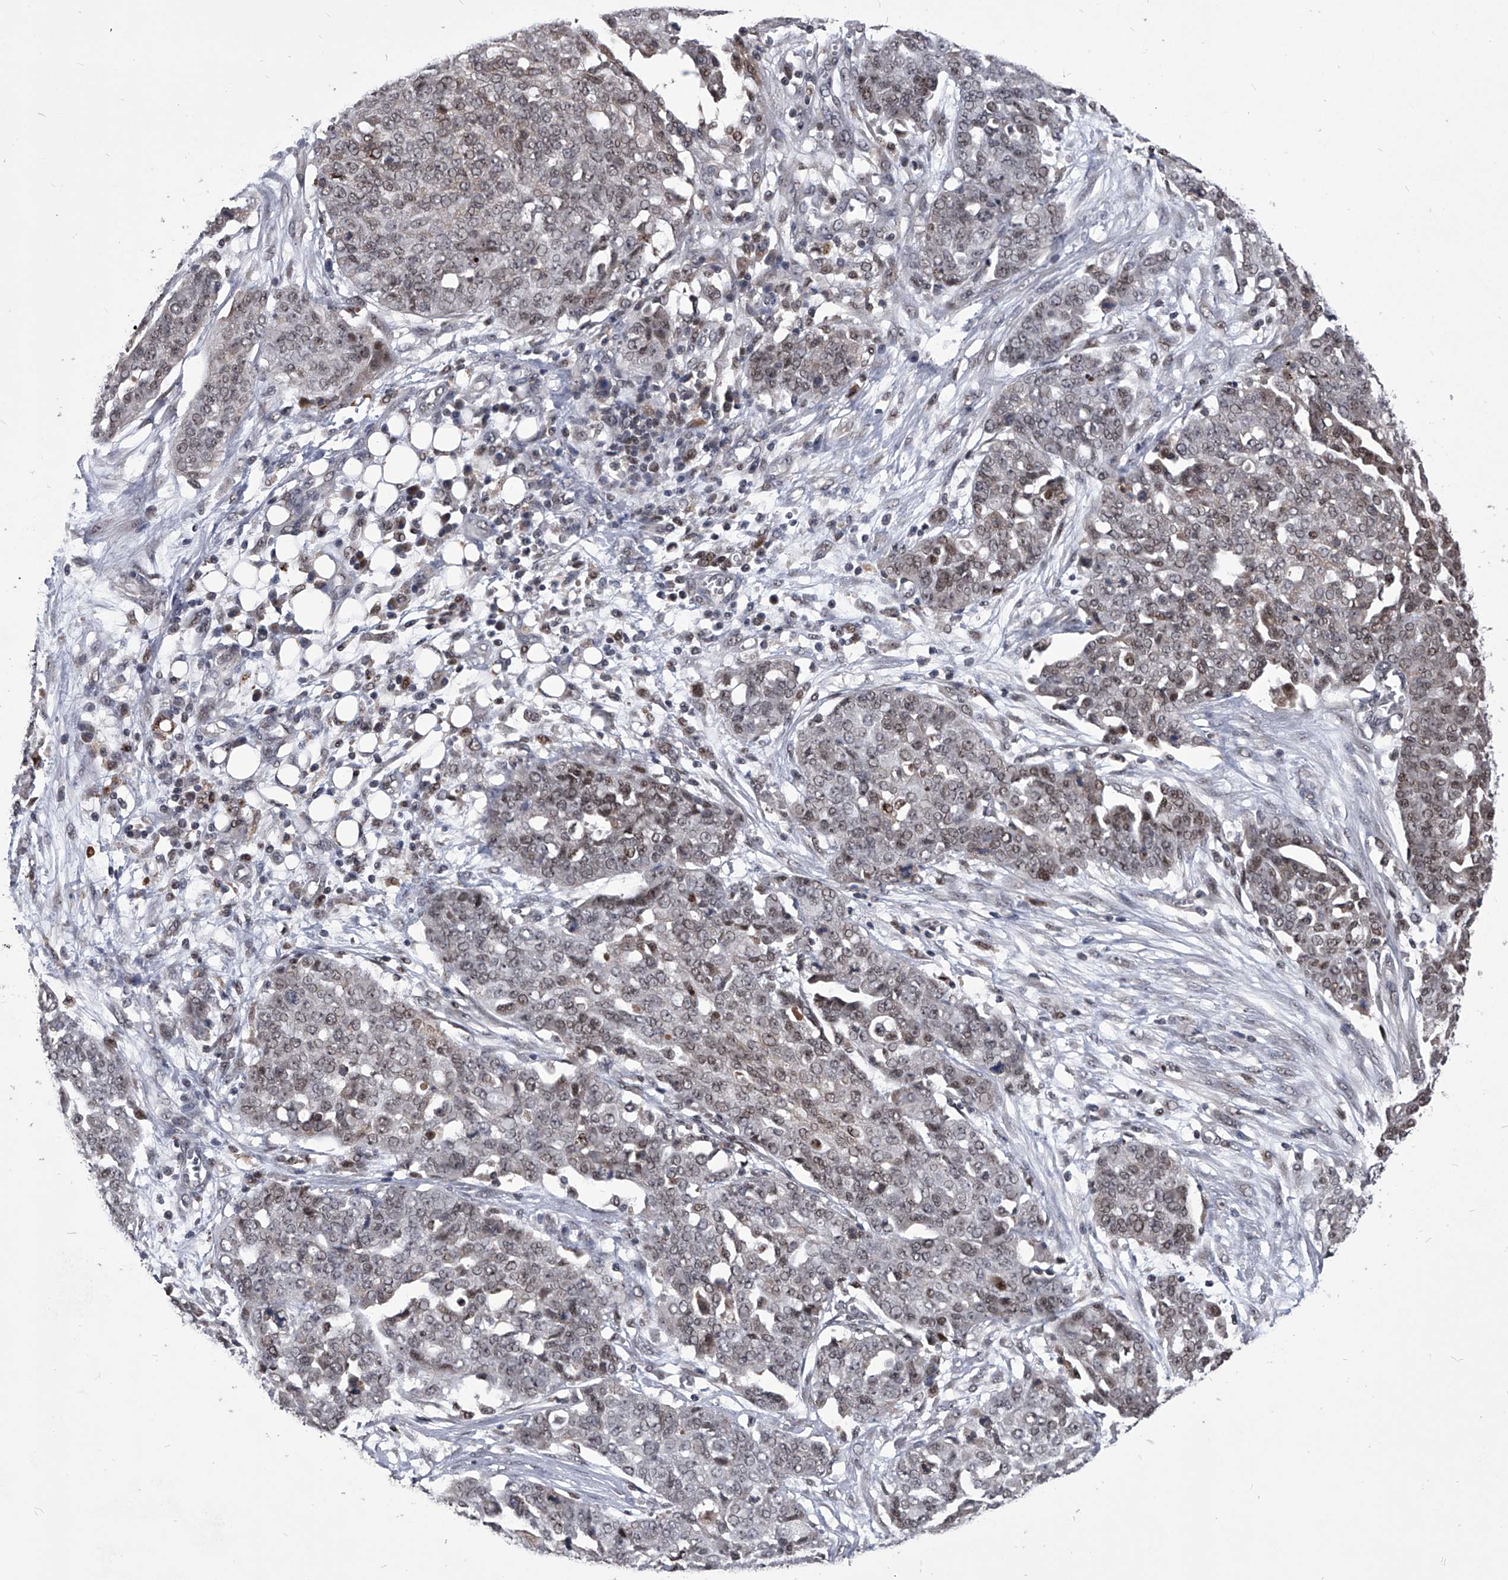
{"staining": {"intensity": "weak", "quantity": "25%-75%", "location": "nuclear"}, "tissue": "ovarian cancer", "cell_type": "Tumor cells", "image_type": "cancer", "snomed": [{"axis": "morphology", "description": "Cystadenocarcinoma, serous, NOS"}, {"axis": "topography", "description": "Soft tissue"}, {"axis": "topography", "description": "Ovary"}], "caption": "Ovarian cancer (serous cystadenocarcinoma) stained with a protein marker displays weak staining in tumor cells.", "gene": "CMTR1", "patient": {"sex": "female", "age": 57}}